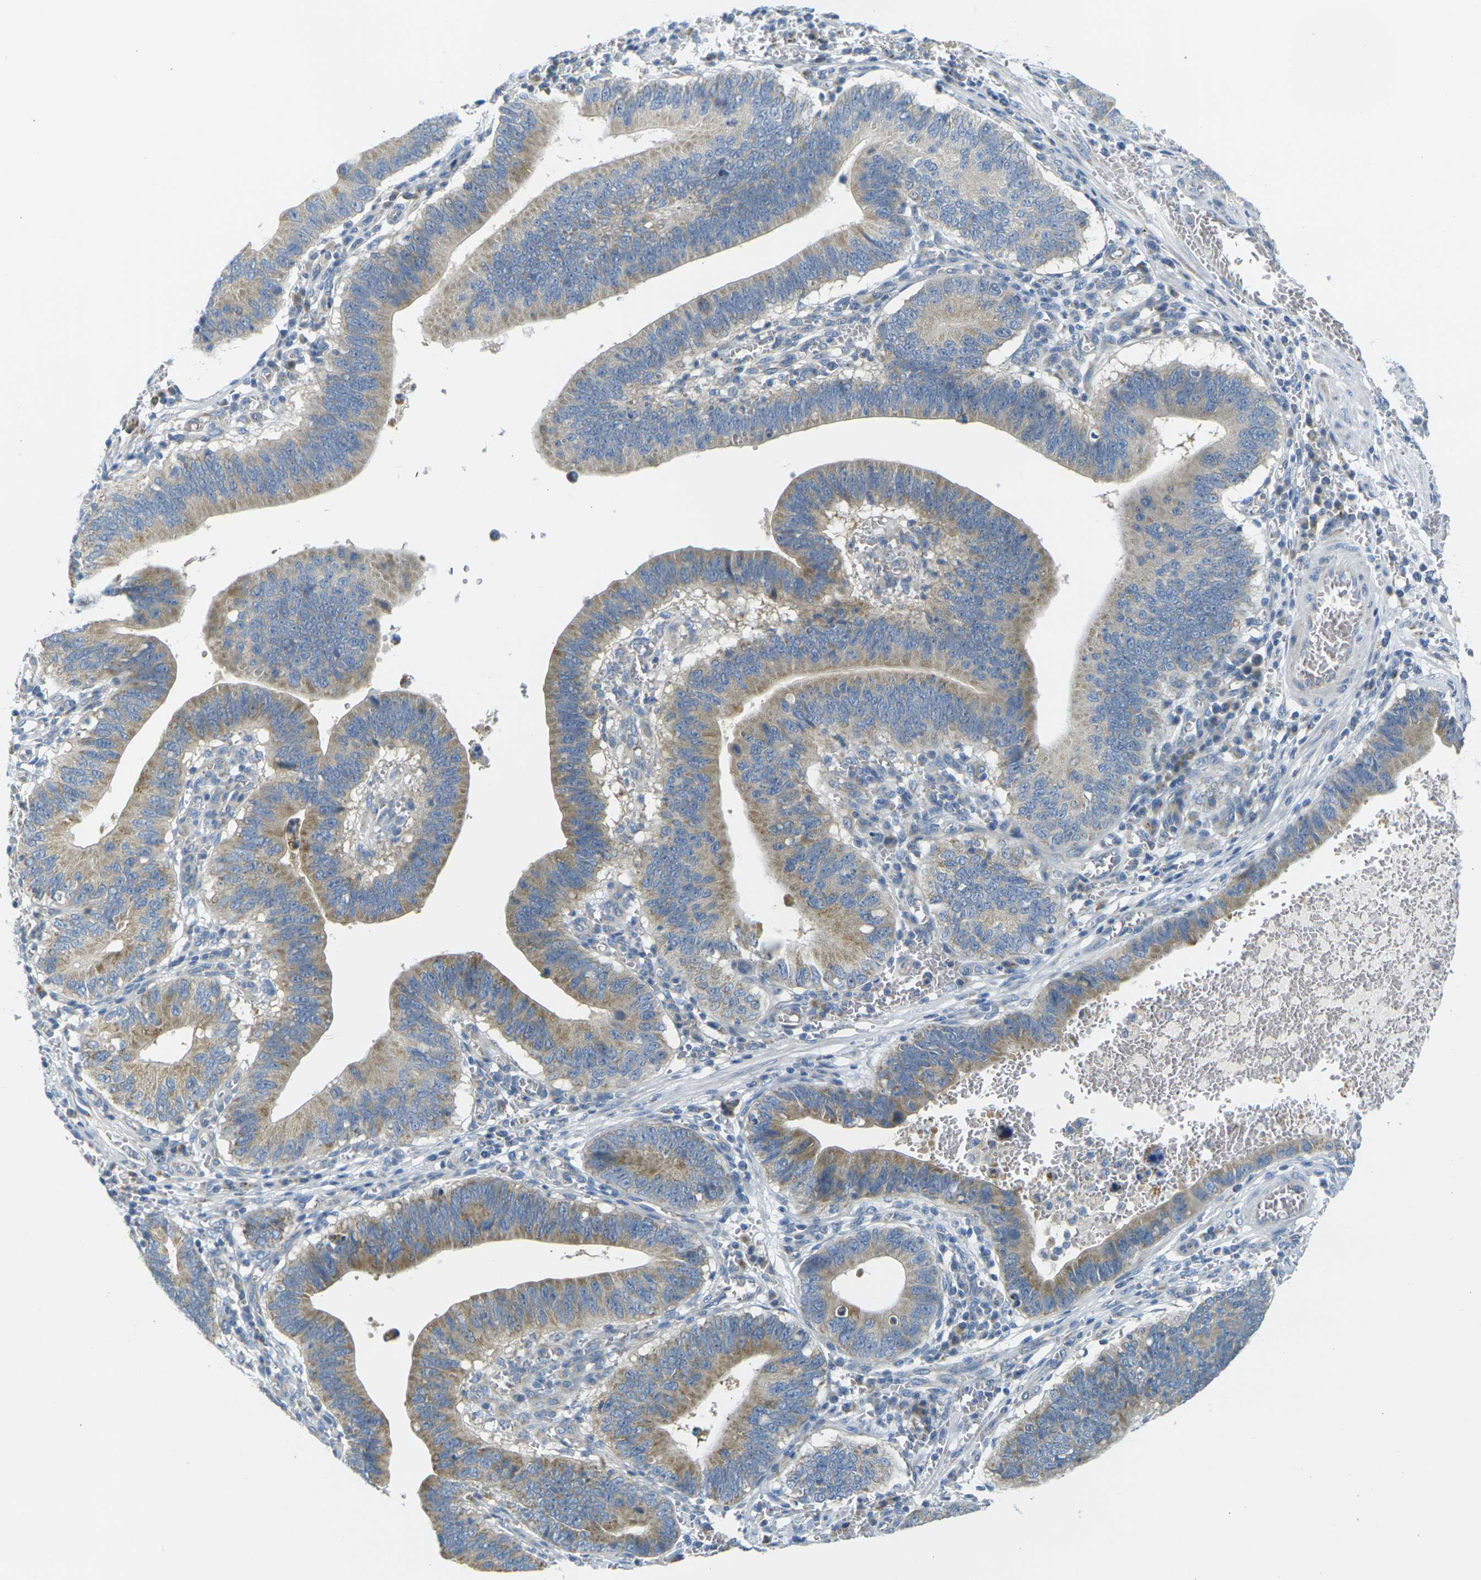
{"staining": {"intensity": "moderate", "quantity": ">75%", "location": "cytoplasmic/membranous"}, "tissue": "stomach cancer", "cell_type": "Tumor cells", "image_type": "cancer", "snomed": [{"axis": "morphology", "description": "Adenocarcinoma, NOS"}, {"axis": "topography", "description": "Stomach"}, {"axis": "topography", "description": "Gastric cardia"}], "caption": "Immunohistochemistry micrograph of neoplastic tissue: stomach cancer stained using immunohistochemistry (IHC) reveals medium levels of moderate protein expression localized specifically in the cytoplasmic/membranous of tumor cells, appearing as a cytoplasmic/membranous brown color.", "gene": "PARD6B", "patient": {"sex": "male", "age": 59}}